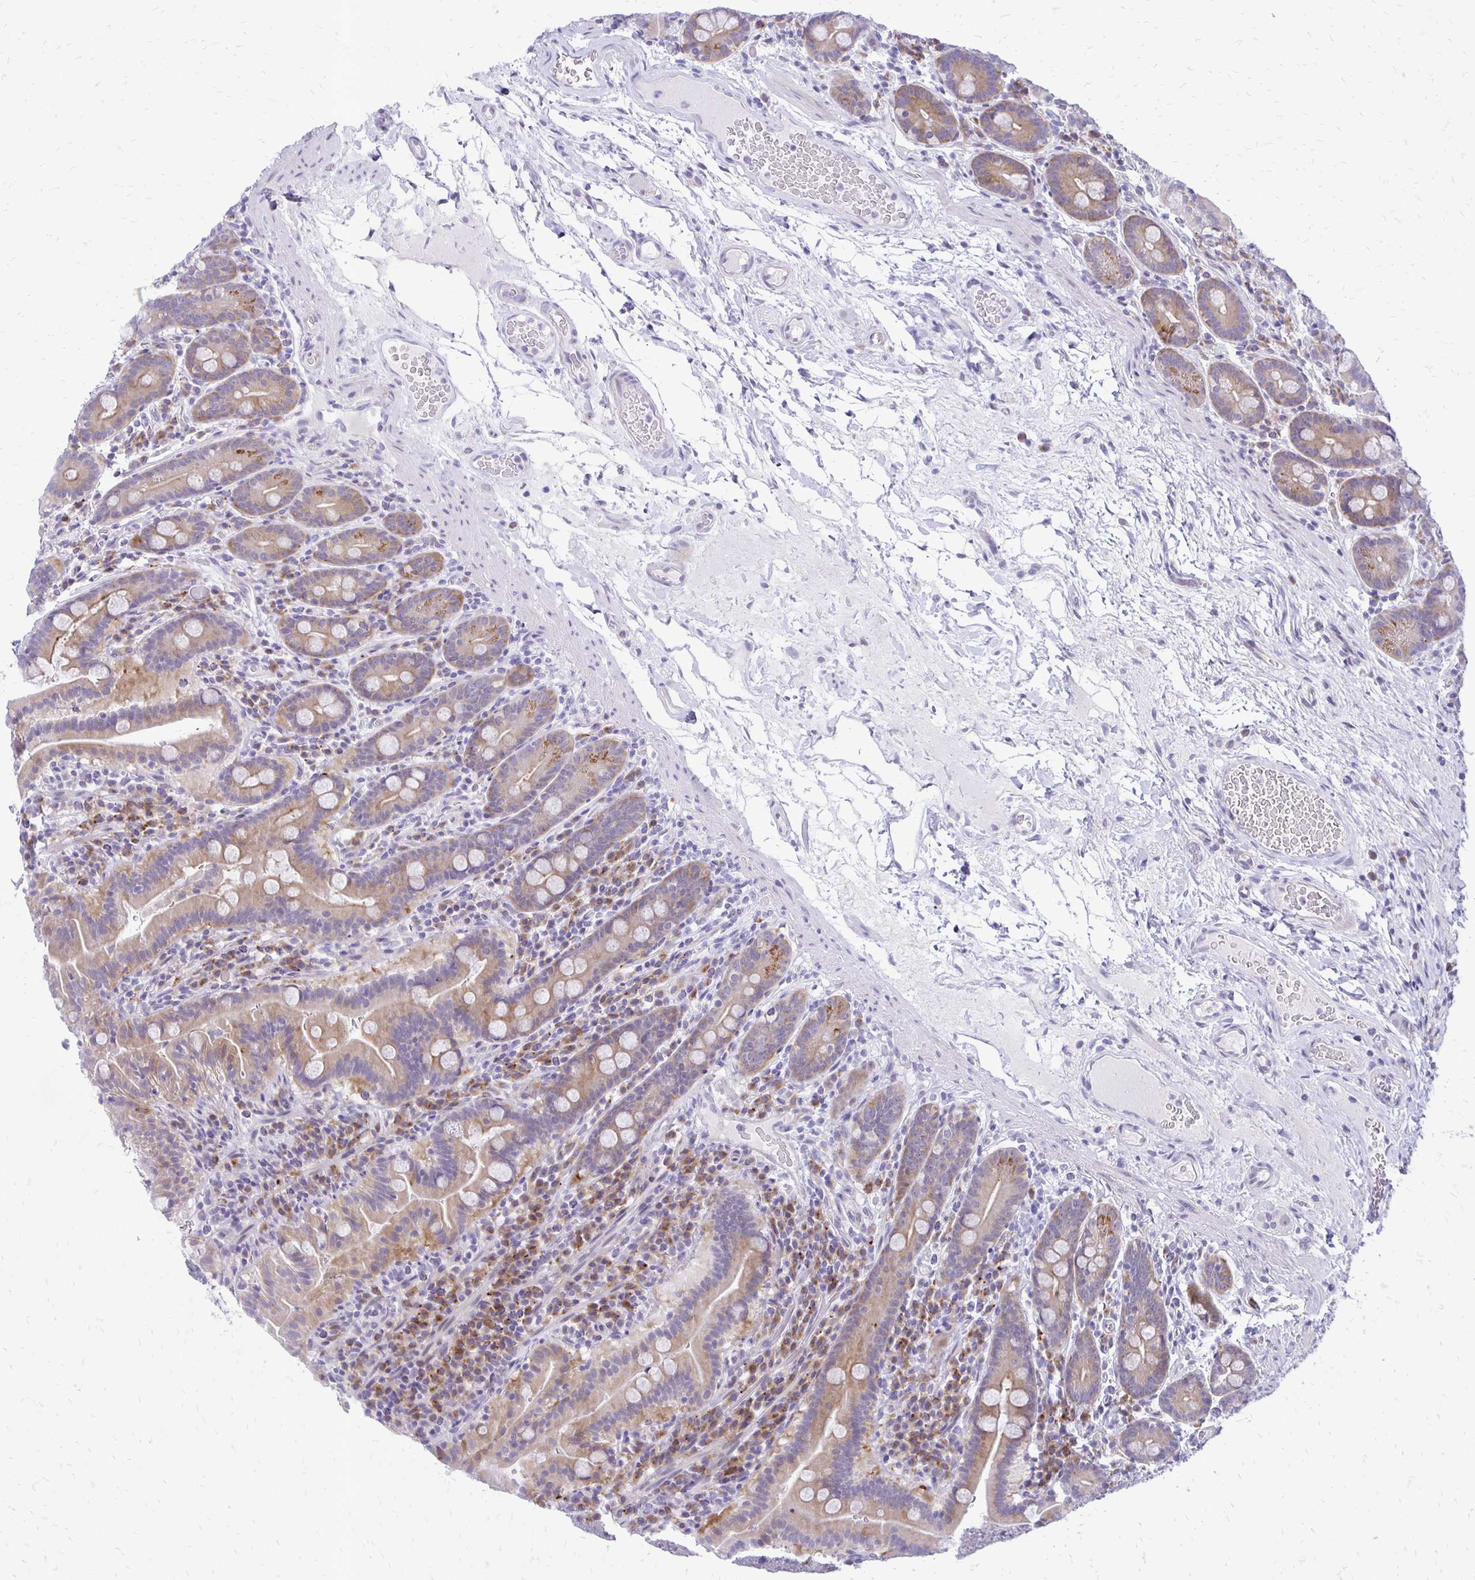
{"staining": {"intensity": "moderate", "quantity": "25%-75%", "location": "cytoplasmic/membranous"}, "tissue": "small intestine", "cell_type": "Glandular cells", "image_type": "normal", "snomed": [{"axis": "morphology", "description": "Normal tissue, NOS"}, {"axis": "topography", "description": "Small intestine"}], "caption": "Normal small intestine demonstrates moderate cytoplasmic/membranous positivity in about 25%-75% of glandular cells (Brightfield microscopy of DAB IHC at high magnification)..", "gene": "EPYC", "patient": {"sex": "male", "age": 26}}